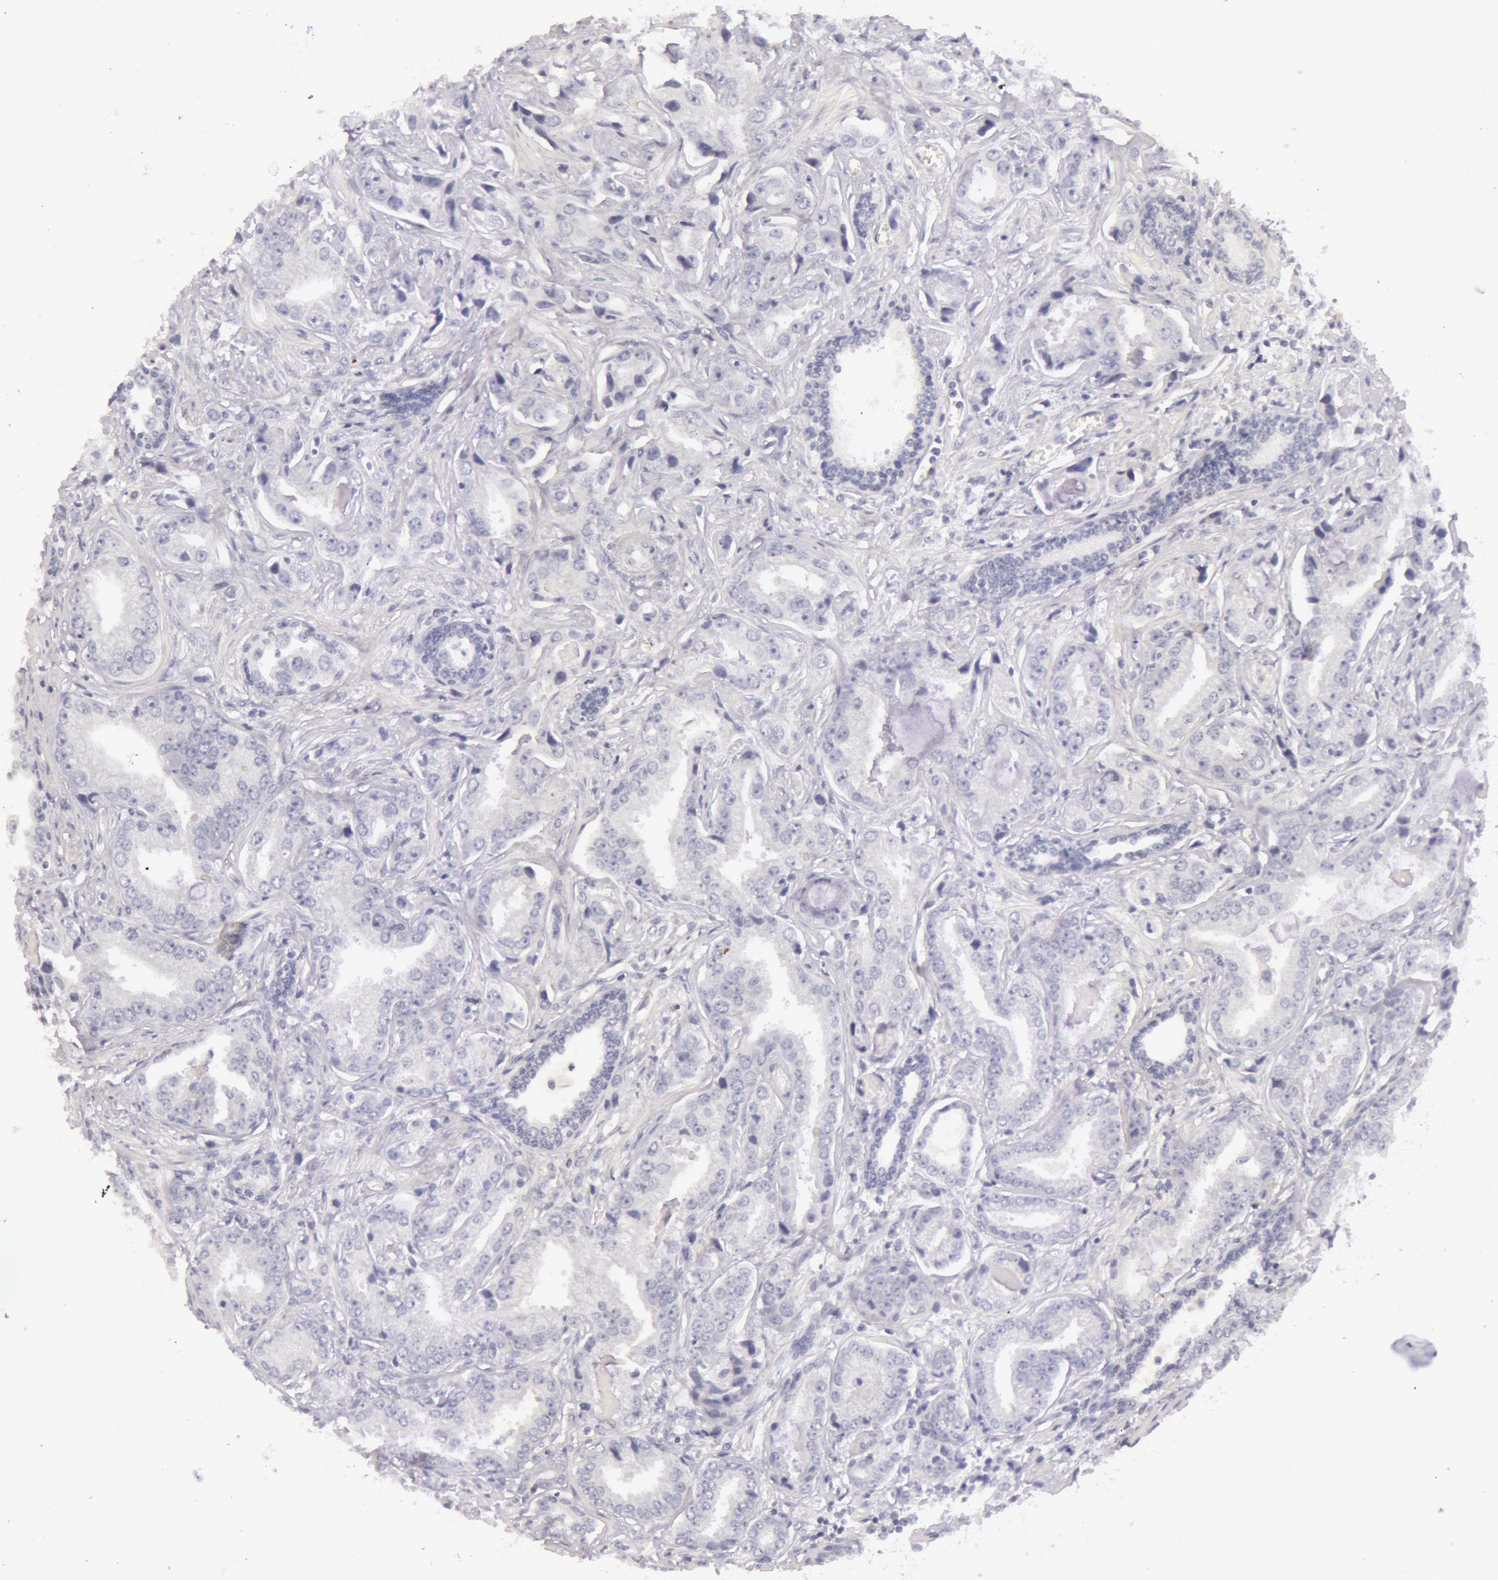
{"staining": {"intensity": "negative", "quantity": "none", "location": "none"}, "tissue": "prostate cancer", "cell_type": "Tumor cells", "image_type": "cancer", "snomed": [{"axis": "morphology", "description": "Adenocarcinoma, Low grade"}, {"axis": "topography", "description": "Prostate"}], "caption": "Immunohistochemistry (IHC) histopathology image of neoplastic tissue: low-grade adenocarcinoma (prostate) stained with DAB (3,3'-diaminobenzidine) shows no significant protein staining in tumor cells.", "gene": "RBMY1F", "patient": {"sex": "male", "age": 65}}